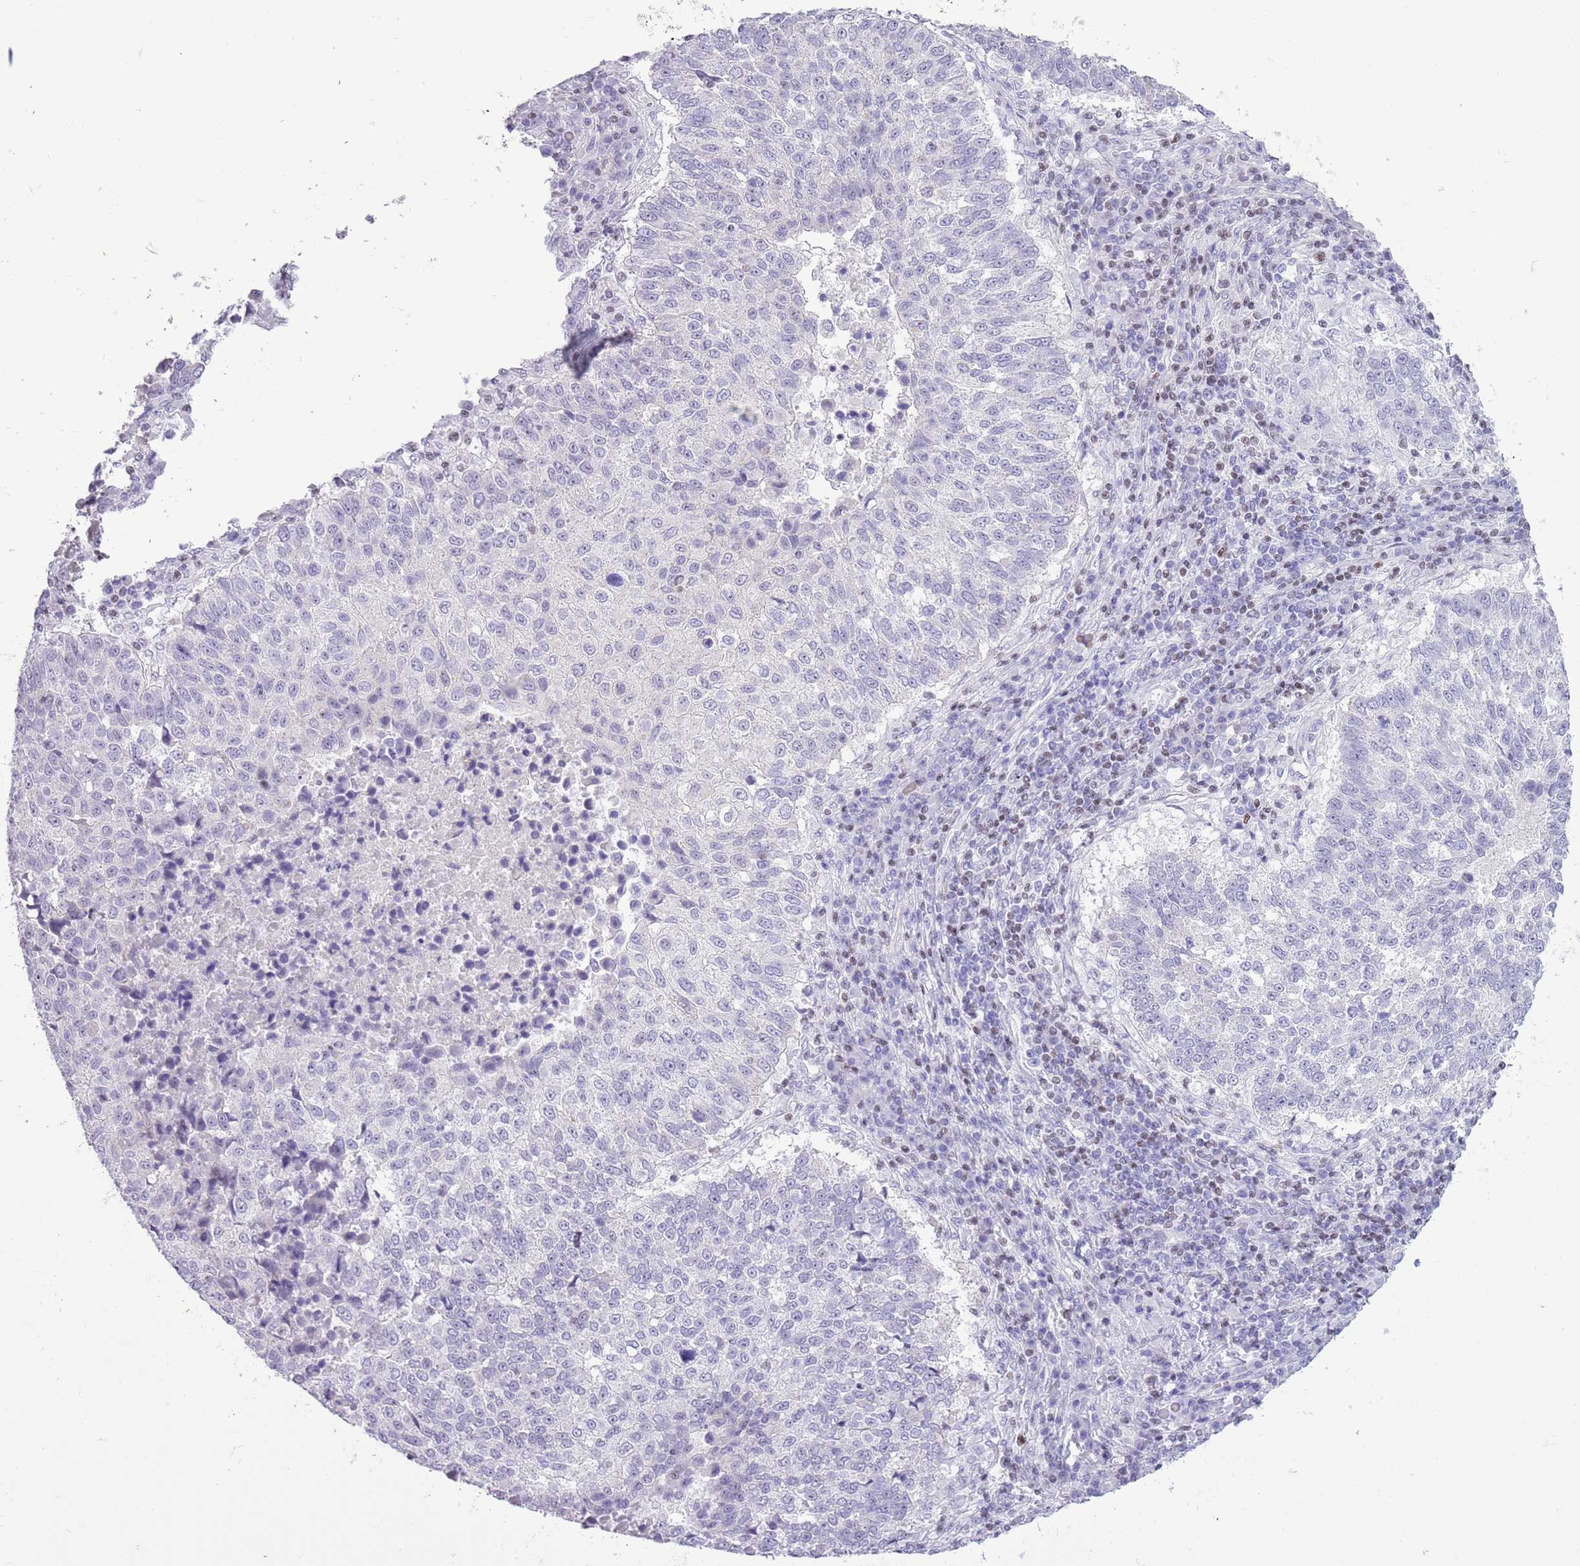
{"staining": {"intensity": "negative", "quantity": "none", "location": "none"}, "tissue": "lung cancer", "cell_type": "Tumor cells", "image_type": "cancer", "snomed": [{"axis": "morphology", "description": "Squamous cell carcinoma, NOS"}, {"axis": "topography", "description": "Lung"}], "caption": "Tumor cells are negative for brown protein staining in lung cancer.", "gene": "BCL11B", "patient": {"sex": "male", "age": 73}}